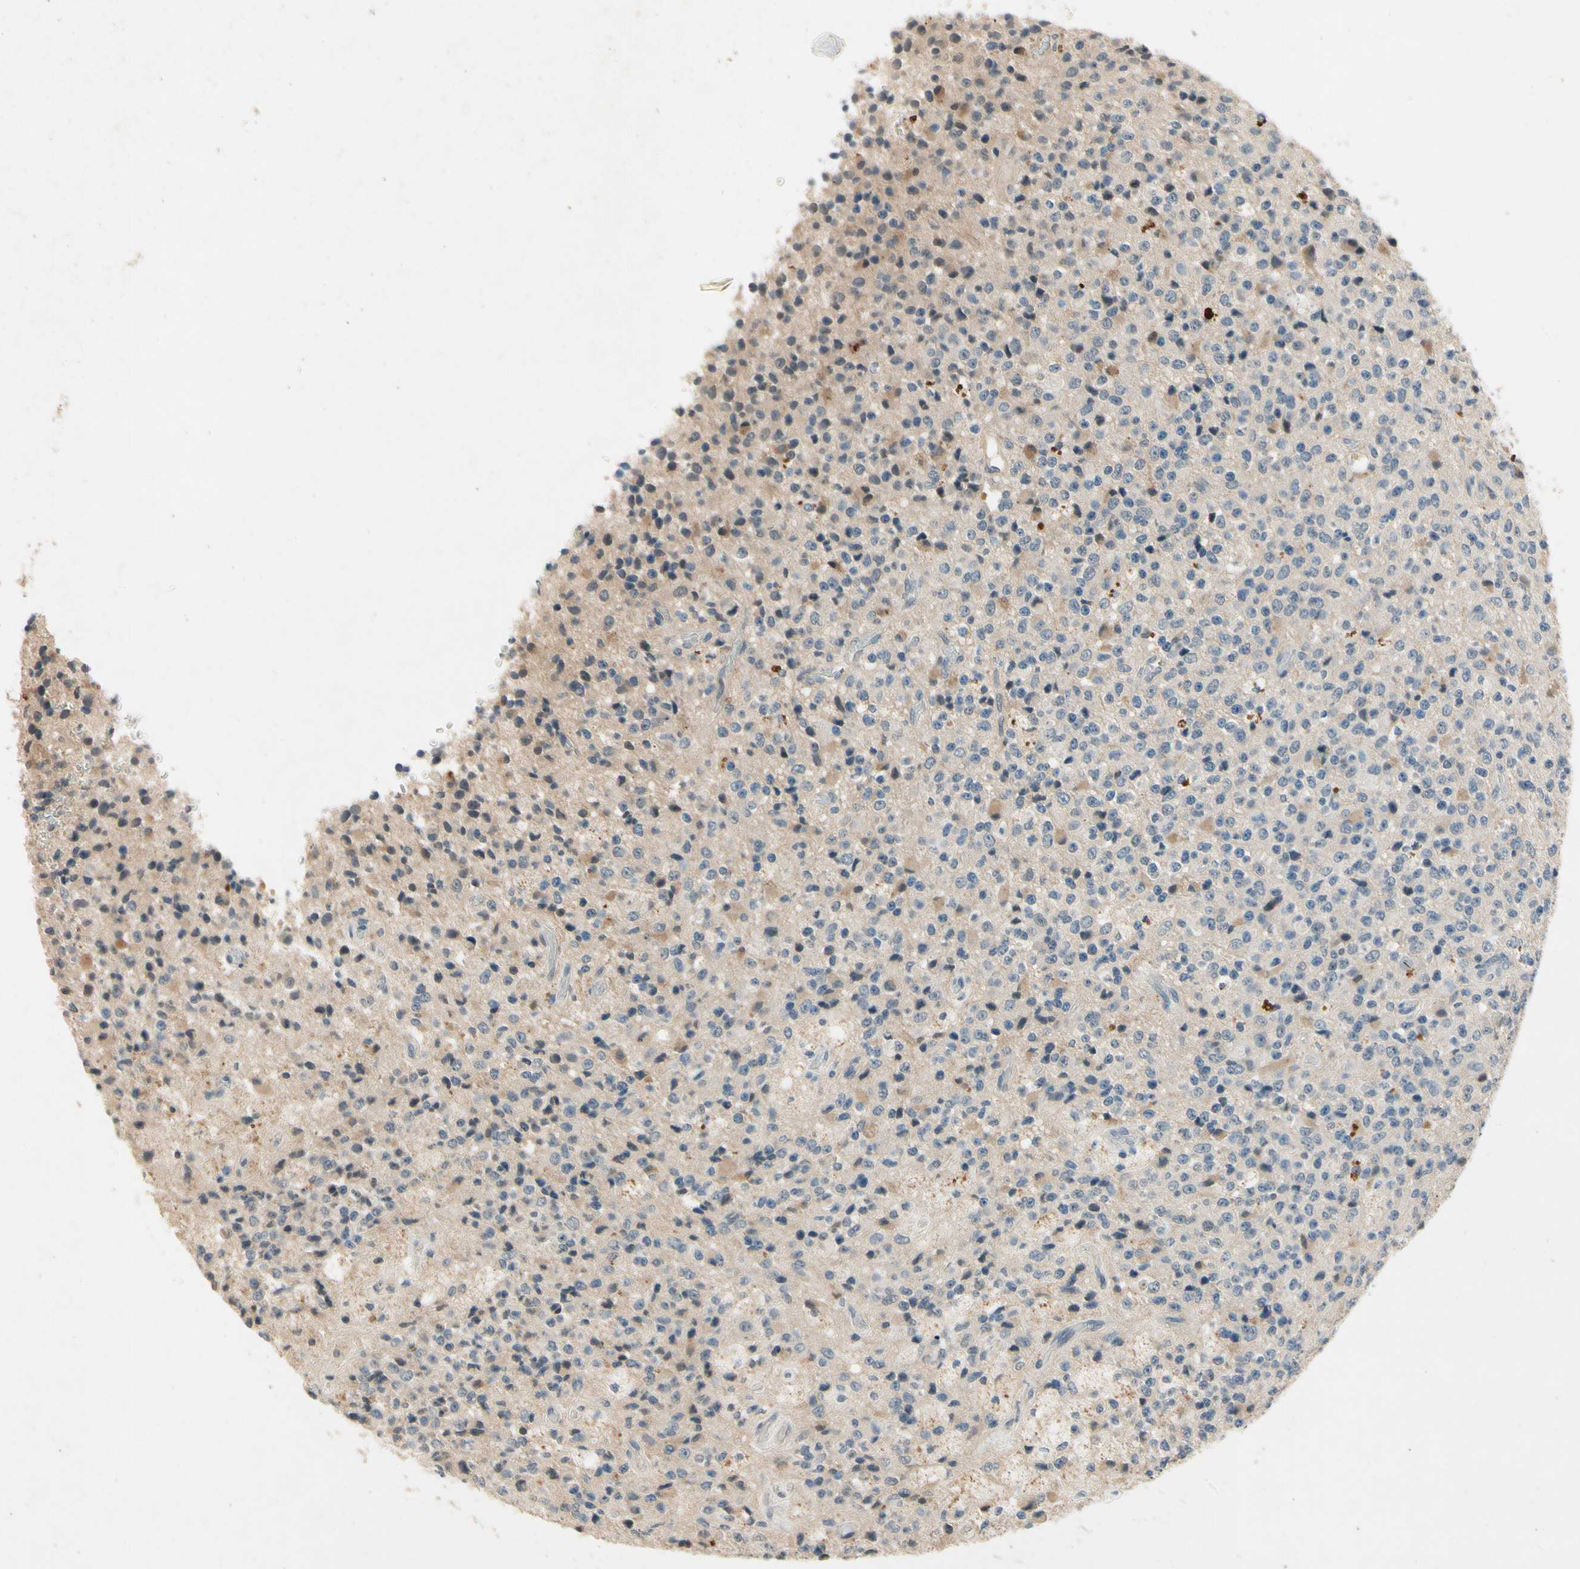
{"staining": {"intensity": "moderate", "quantity": "25%-75%", "location": "cytoplasmic/membranous"}, "tissue": "glioma", "cell_type": "Tumor cells", "image_type": "cancer", "snomed": [{"axis": "morphology", "description": "Glioma, malignant, High grade"}, {"axis": "topography", "description": "pancreas cauda"}], "caption": "Moderate cytoplasmic/membranous staining for a protein is present in approximately 25%-75% of tumor cells of malignant glioma (high-grade) using immunohistochemistry (IHC).", "gene": "DPY19L3", "patient": {"sex": "male", "age": 60}}